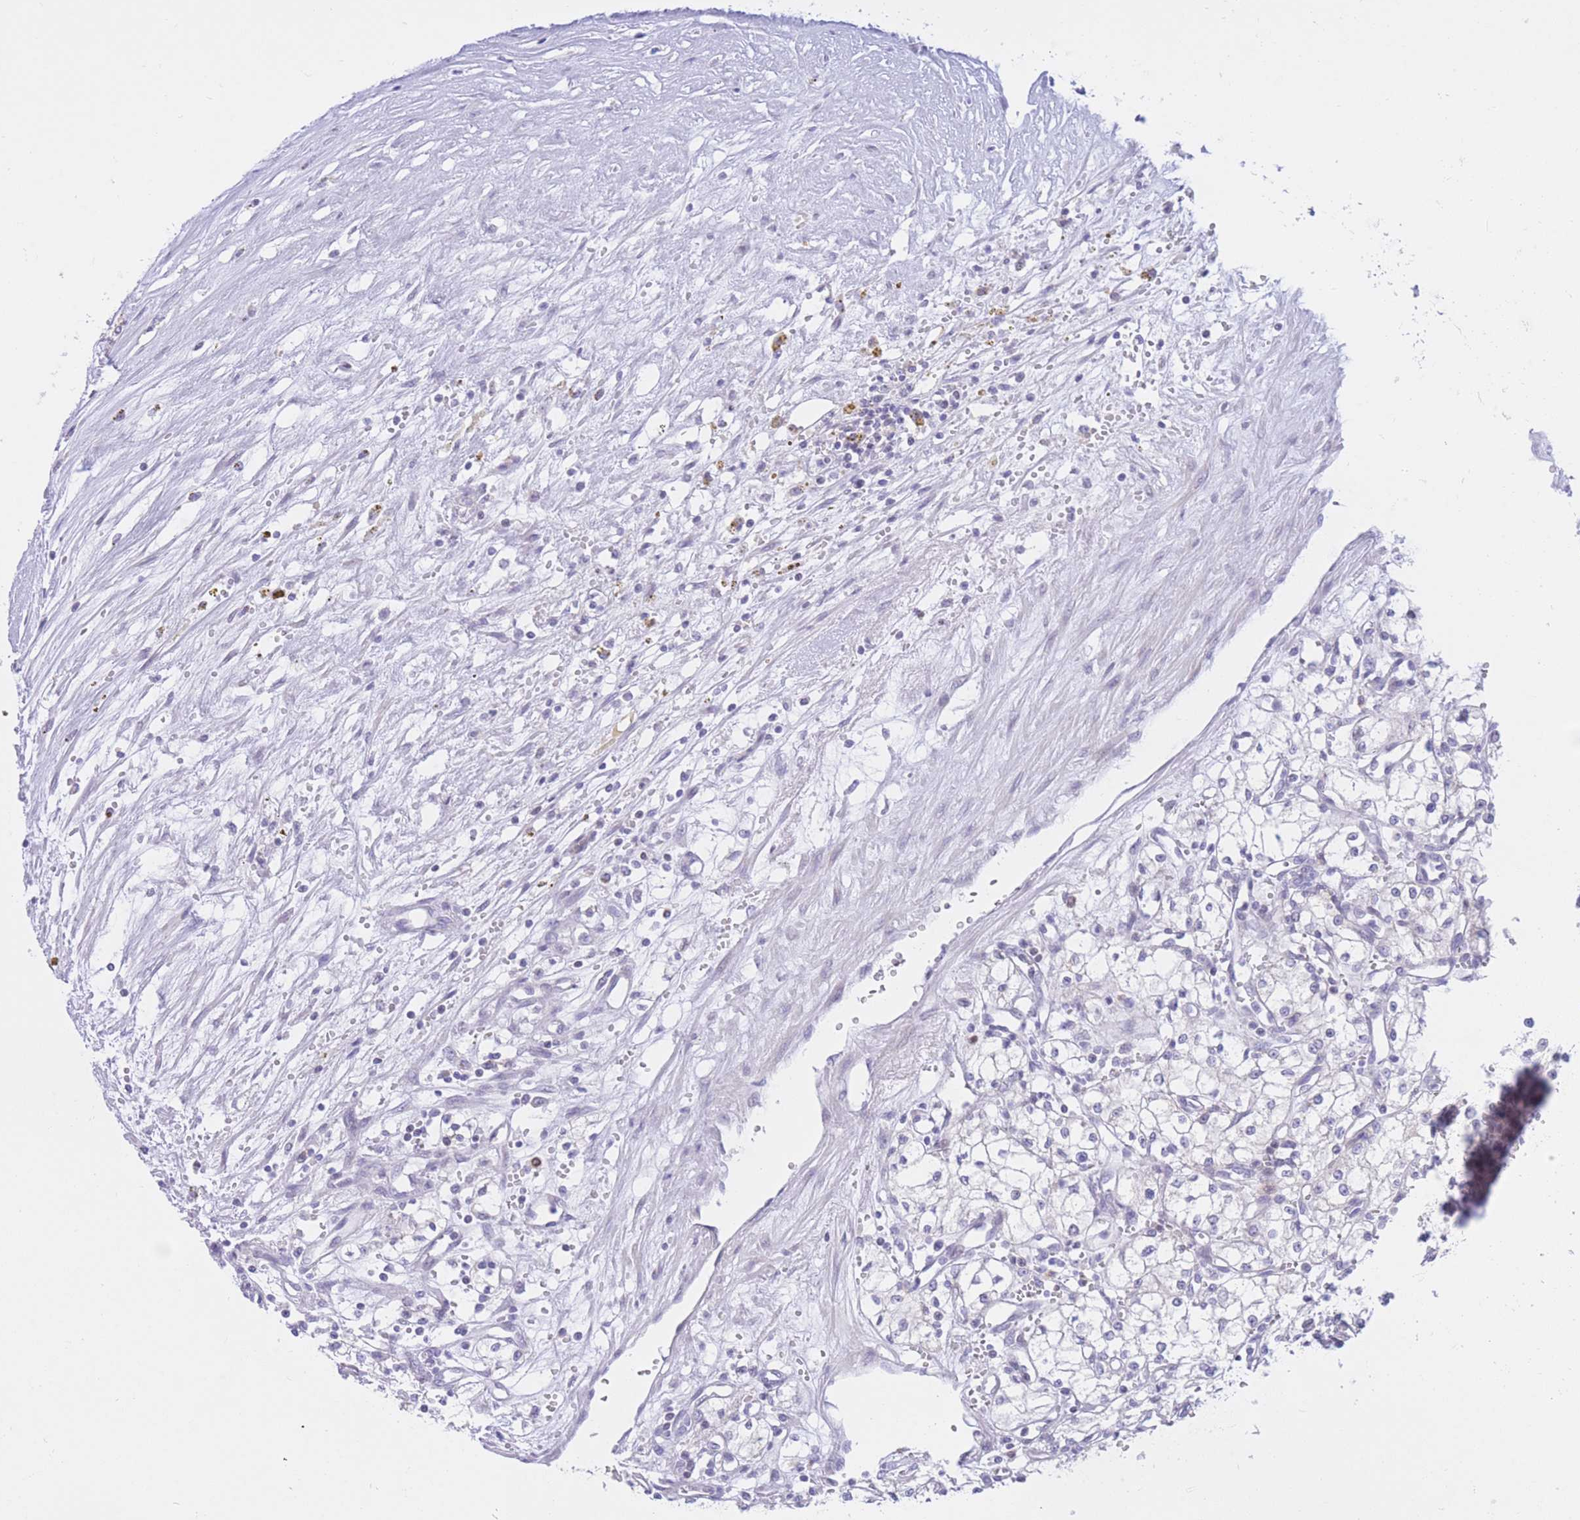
{"staining": {"intensity": "negative", "quantity": "none", "location": "none"}, "tissue": "renal cancer", "cell_type": "Tumor cells", "image_type": "cancer", "snomed": [{"axis": "morphology", "description": "Adenocarcinoma, NOS"}, {"axis": "topography", "description": "Kidney"}], "caption": "IHC image of renal cancer (adenocarcinoma) stained for a protein (brown), which exhibits no positivity in tumor cells.", "gene": "RPL39L", "patient": {"sex": "male", "age": 59}}